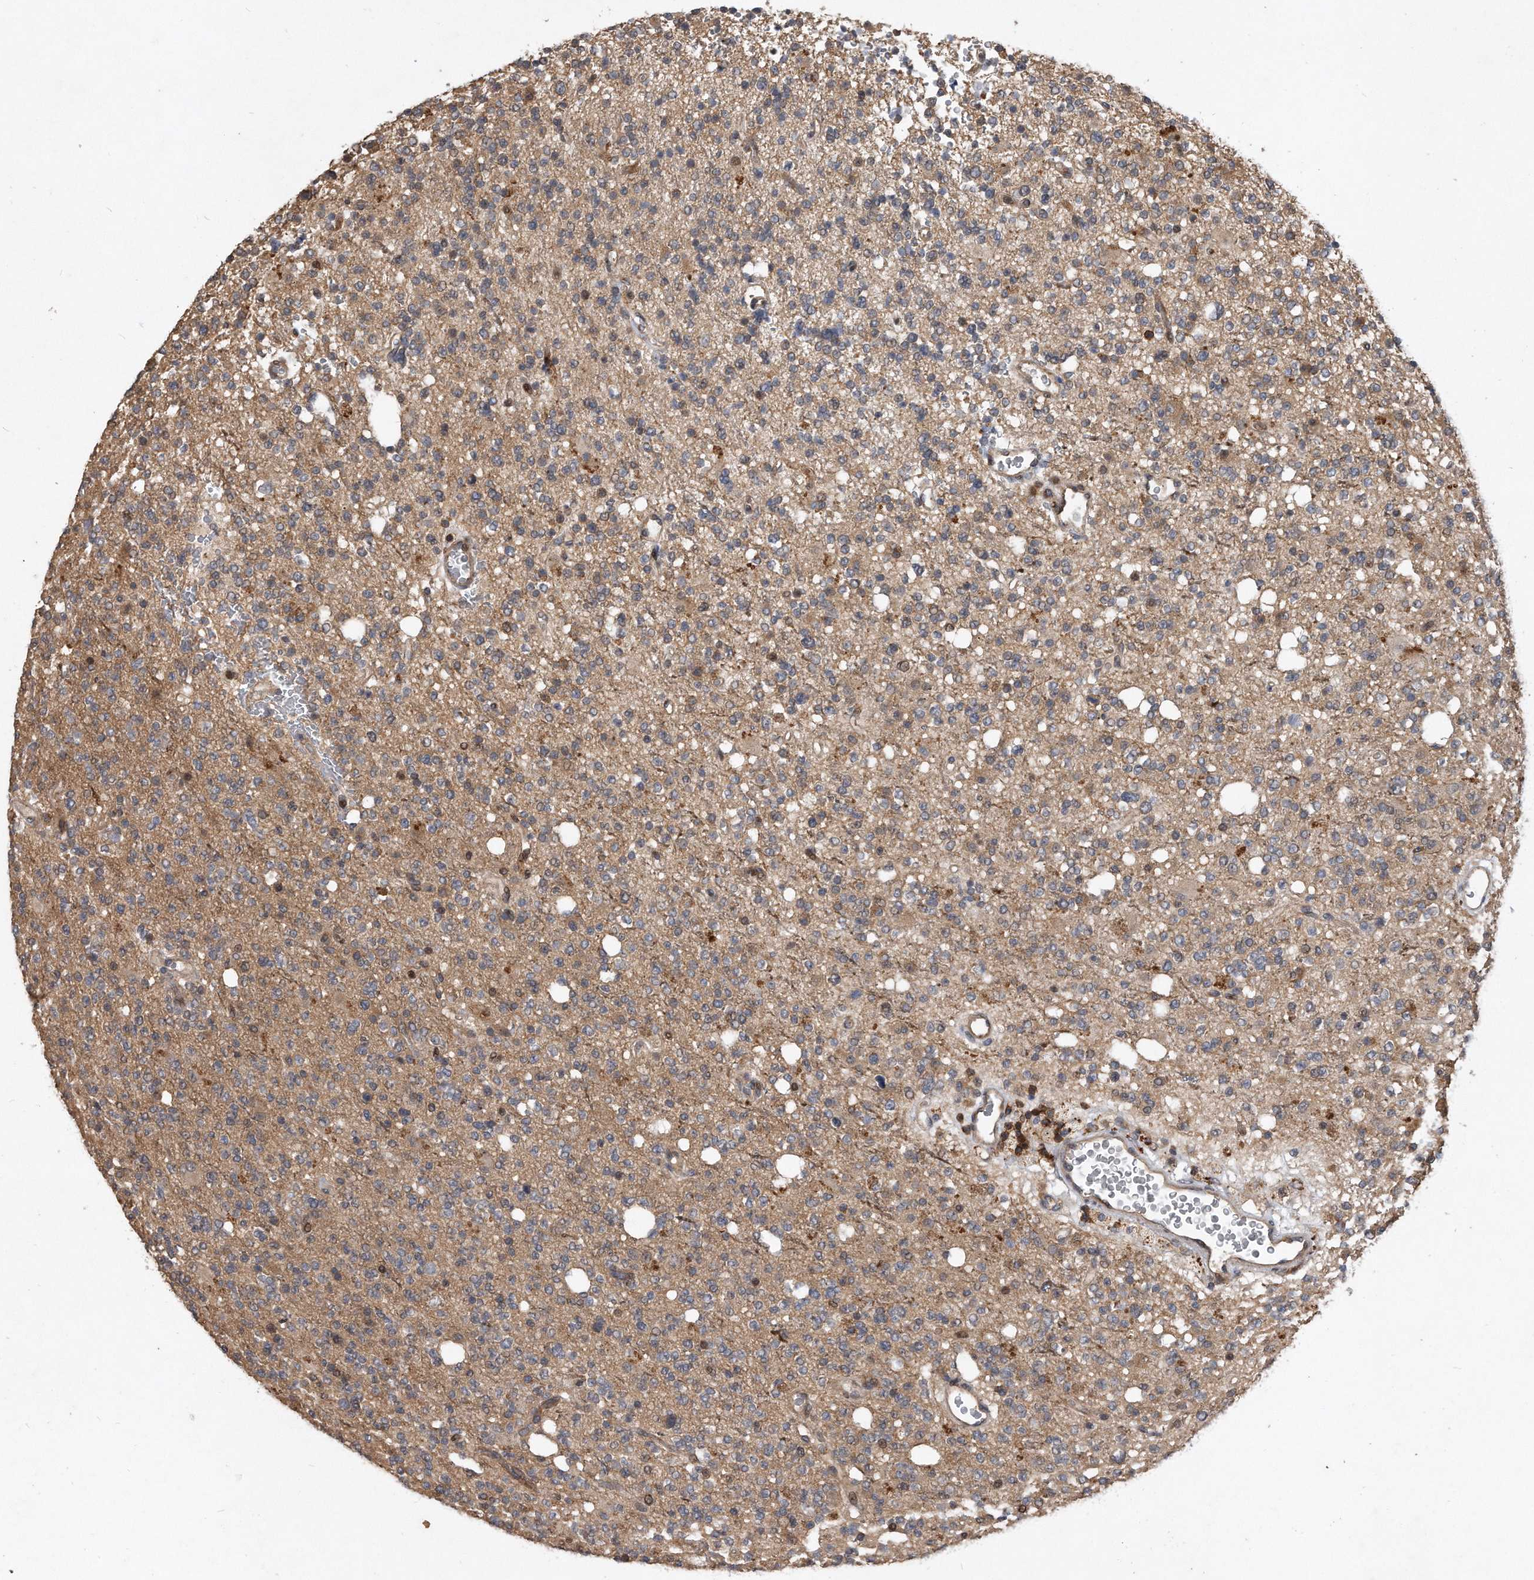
{"staining": {"intensity": "weak", "quantity": "<25%", "location": "cytoplasmic/membranous"}, "tissue": "glioma", "cell_type": "Tumor cells", "image_type": "cancer", "snomed": [{"axis": "morphology", "description": "Glioma, malignant, High grade"}, {"axis": "topography", "description": "Brain"}], "caption": "This is an immunohistochemistry (IHC) photomicrograph of human high-grade glioma (malignant). There is no expression in tumor cells.", "gene": "PGBD2", "patient": {"sex": "female", "age": 62}}